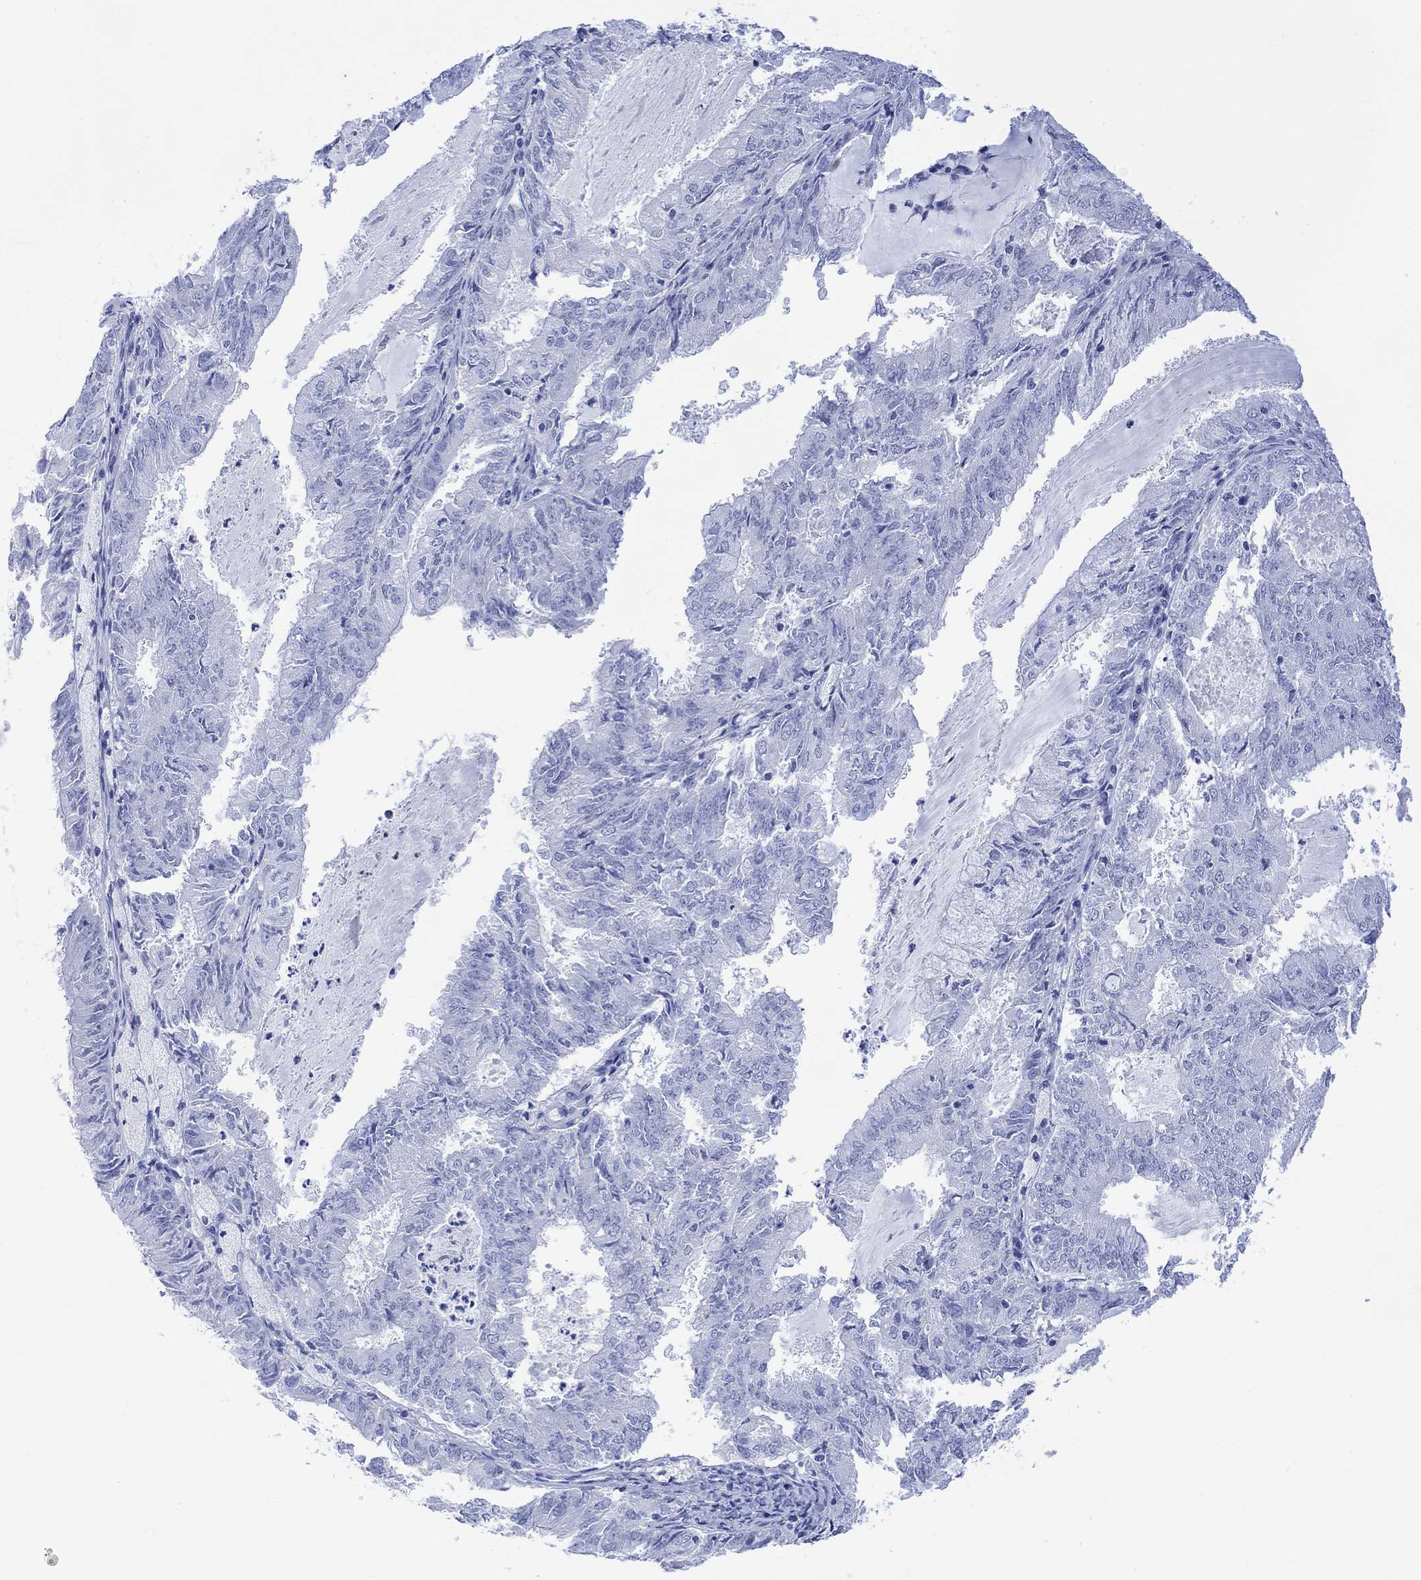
{"staining": {"intensity": "negative", "quantity": "none", "location": "none"}, "tissue": "endometrial cancer", "cell_type": "Tumor cells", "image_type": "cancer", "snomed": [{"axis": "morphology", "description": "Adenocarcinoma, NOS"}, {"axis": "topography", "description": "Endometrium"}], "caption": "This is an immunohistochemistry image of human adenocarcinoma (endometrial). There is no staining in tumor cells.", "gene": "CELF4", "patient": {"sex": "female", "age": 57}}